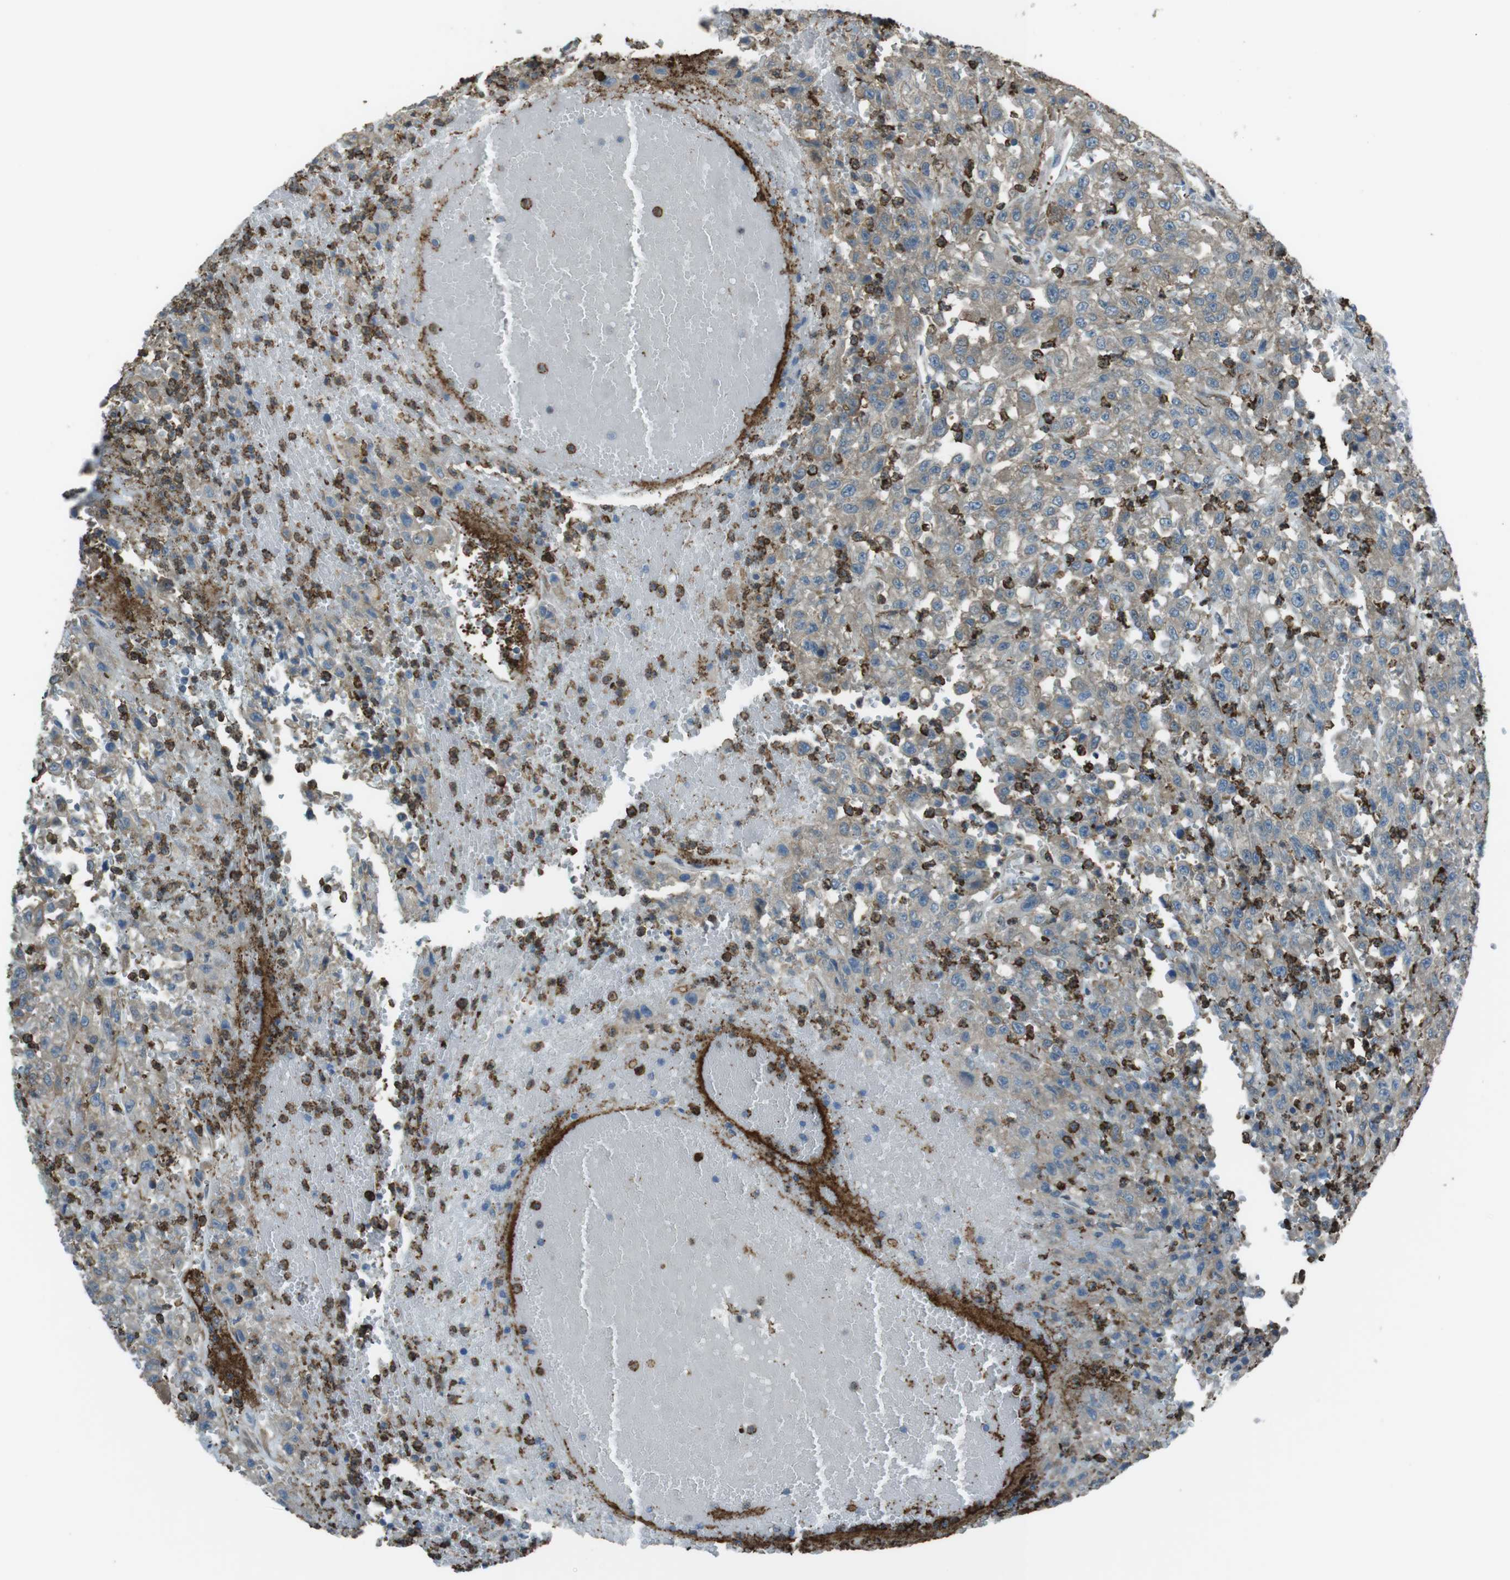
{"staining": {"intensity": "weak", "quantity": ">75%", "location": "cytoplasmic/membranous"}, "tissue": "urothelial cancer", "cell_type": "Tumor cells", "image_type": "cancer", "snomed": [{"axis": "morphology", "description": "Urothelial carcinoma, High grade"}, {"axis": "topography", "description": "Urinary bladder"}], "caption": "Immunohistochemical staining of urothelial carcinoma (high-grade) displays weak cytoplasmic/membranous protein staining in approximately >75% of tumor cells.", "gene": "SFT2D1", "patient": {"sex": "male", "age": 46}}